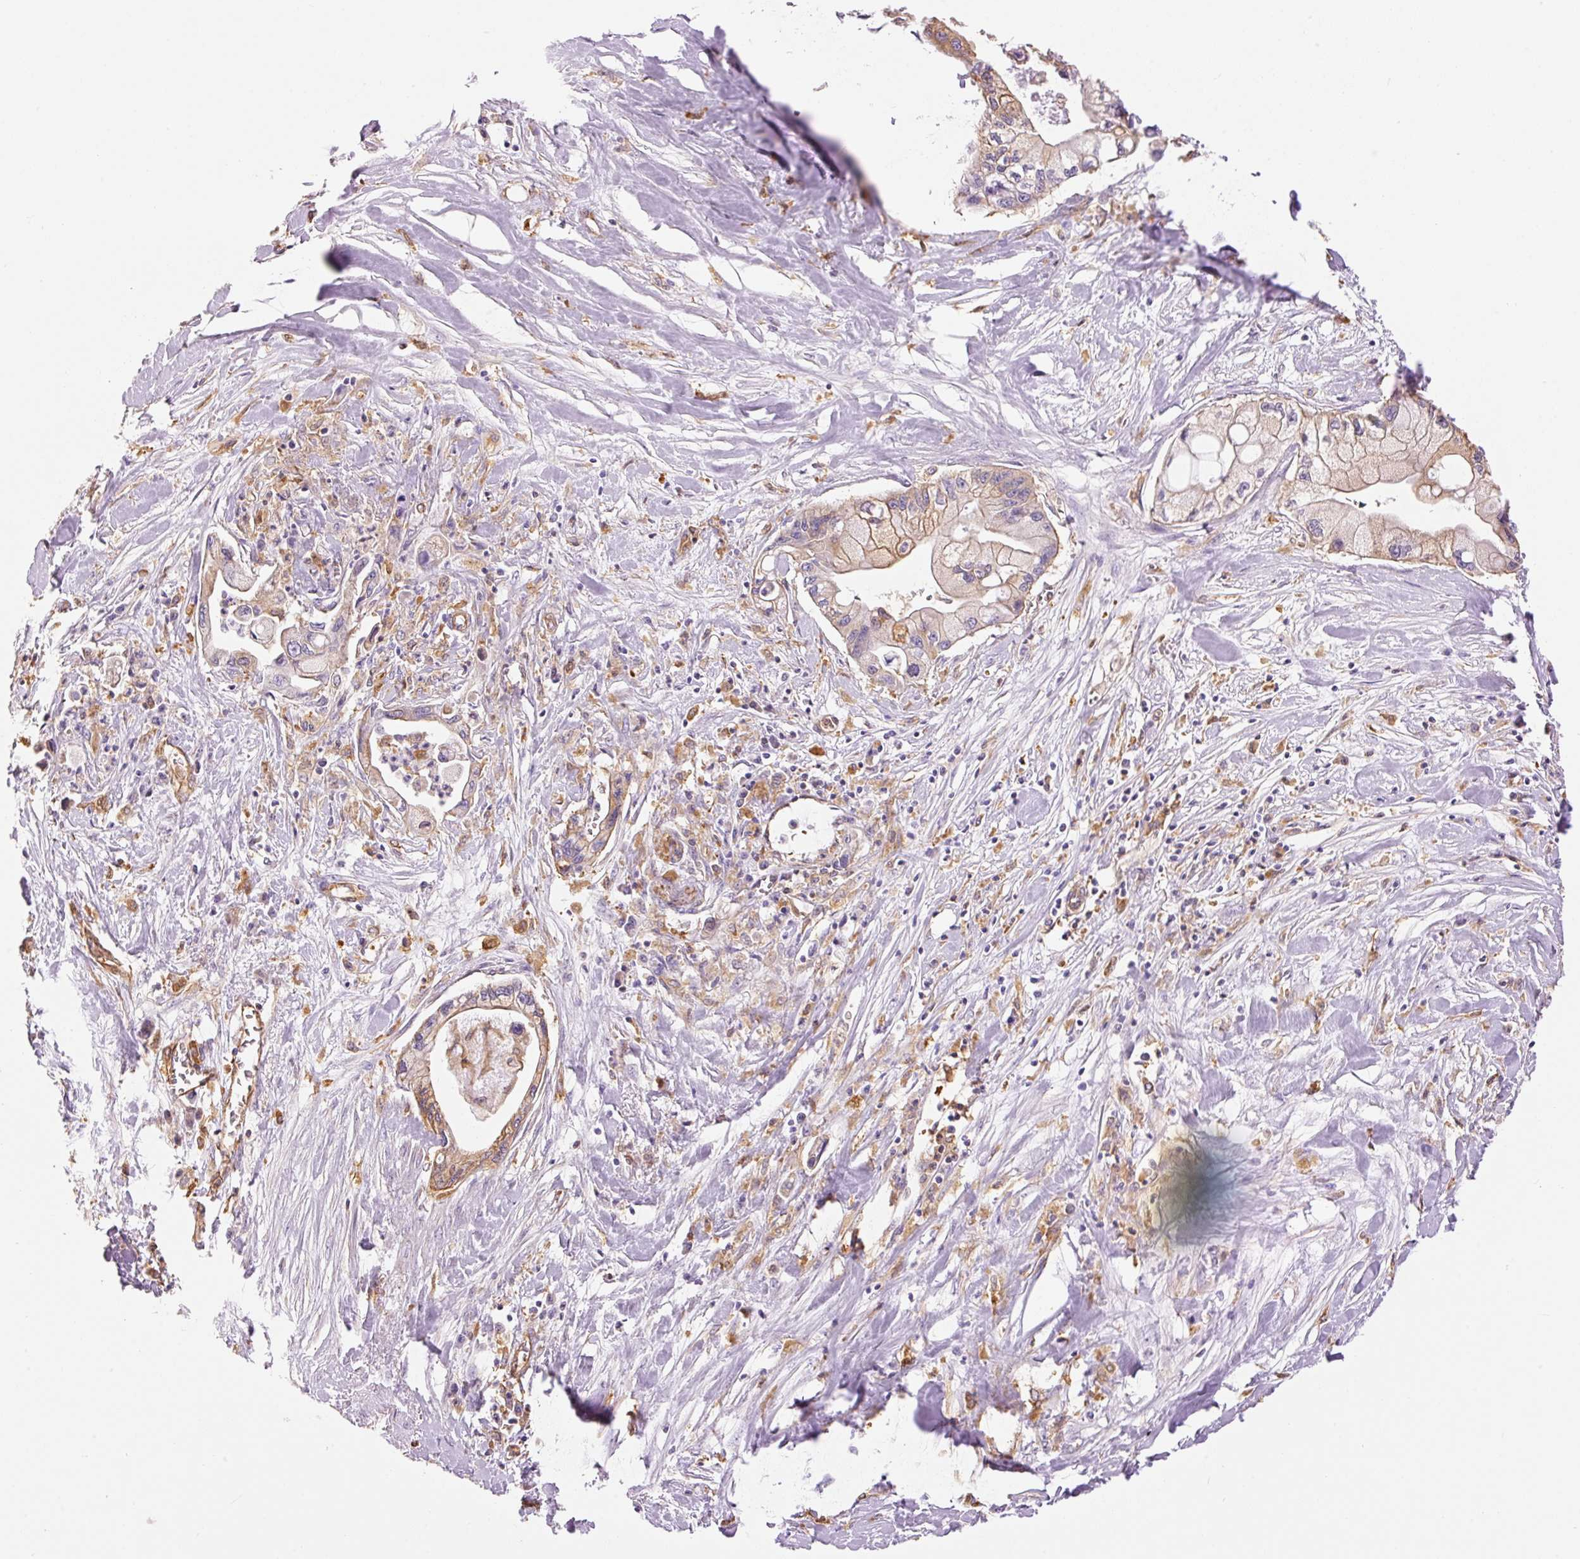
{"staining": {"intensity": "weak", "quantity": "25%-75%", "location": "cytoplasmic/membranous"}, "tissue": "pancreatic cancer", "cell_type": "Tumor cells", "image_type": "cancer", "snomed": [{"axis": "morphology", "description": "Adenocarcinoma, NOS"}, {"axis": "topography", "description": "Pancreas"}], "caption": "A histopathology image of human pancreatic cancer stained for a protein shows weak cytoplasmic/membranous brown staining in tumor cells.", "gene": "IL10RB", "patient": {"sex": "male", "age": 61}}